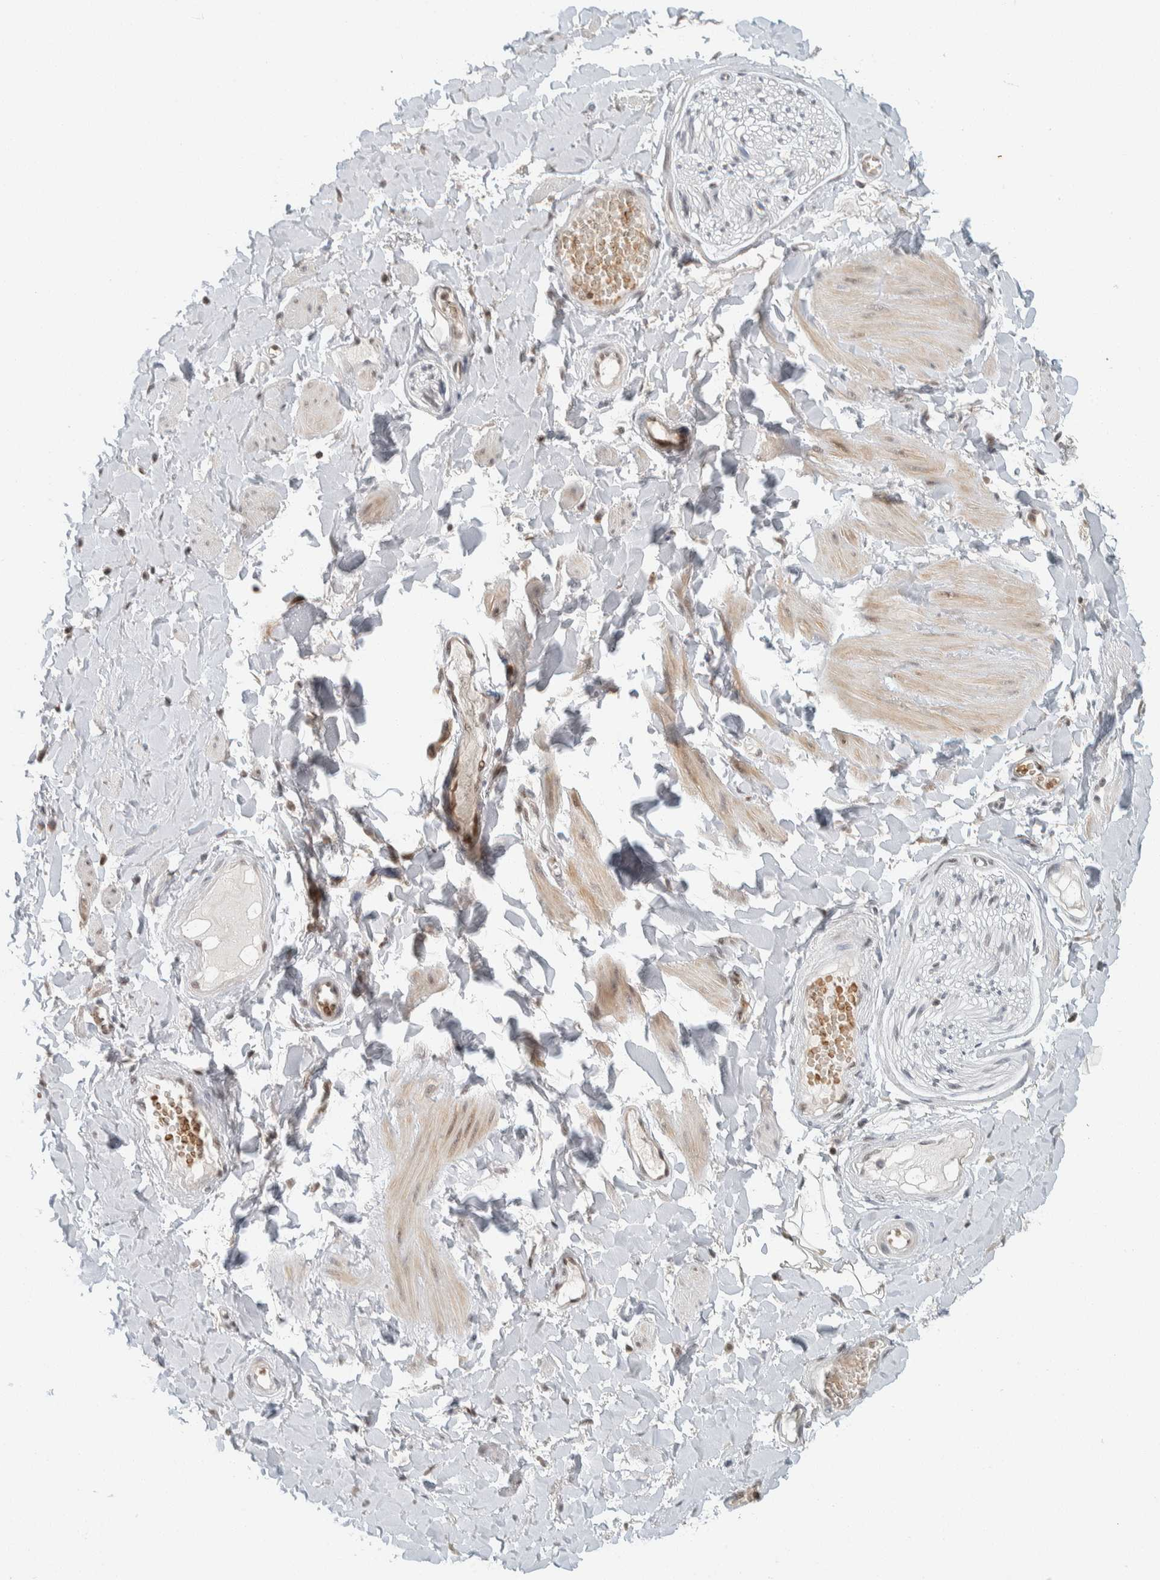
{"staining": {"intensity": "weak", "quantity": "<25%", "location": "cytoplasmic/membranous"}, "tissue": "adipose tissue", "cell_type": "Adipocytes", "image_type": "normal", "snomed": [{"axis": "morphology", "description": "Normal tissue, NOS"}, {"axis": "topography", "description": "Adipose tissue"}, {"axis": "topography", "description": "Vascular tissue"}, {"axis": "topography", "description": "Peripheral nerve tissue"}], "caption": "DAB (3,3'-diaminobenzidine) immunohistochemical staining of normal human adipose tissue displays no significant expression in adipocytes. Nuclei are stained in blue.", "gene": "ZBTB2", "patient": {"sex": "male", "age": 25}}